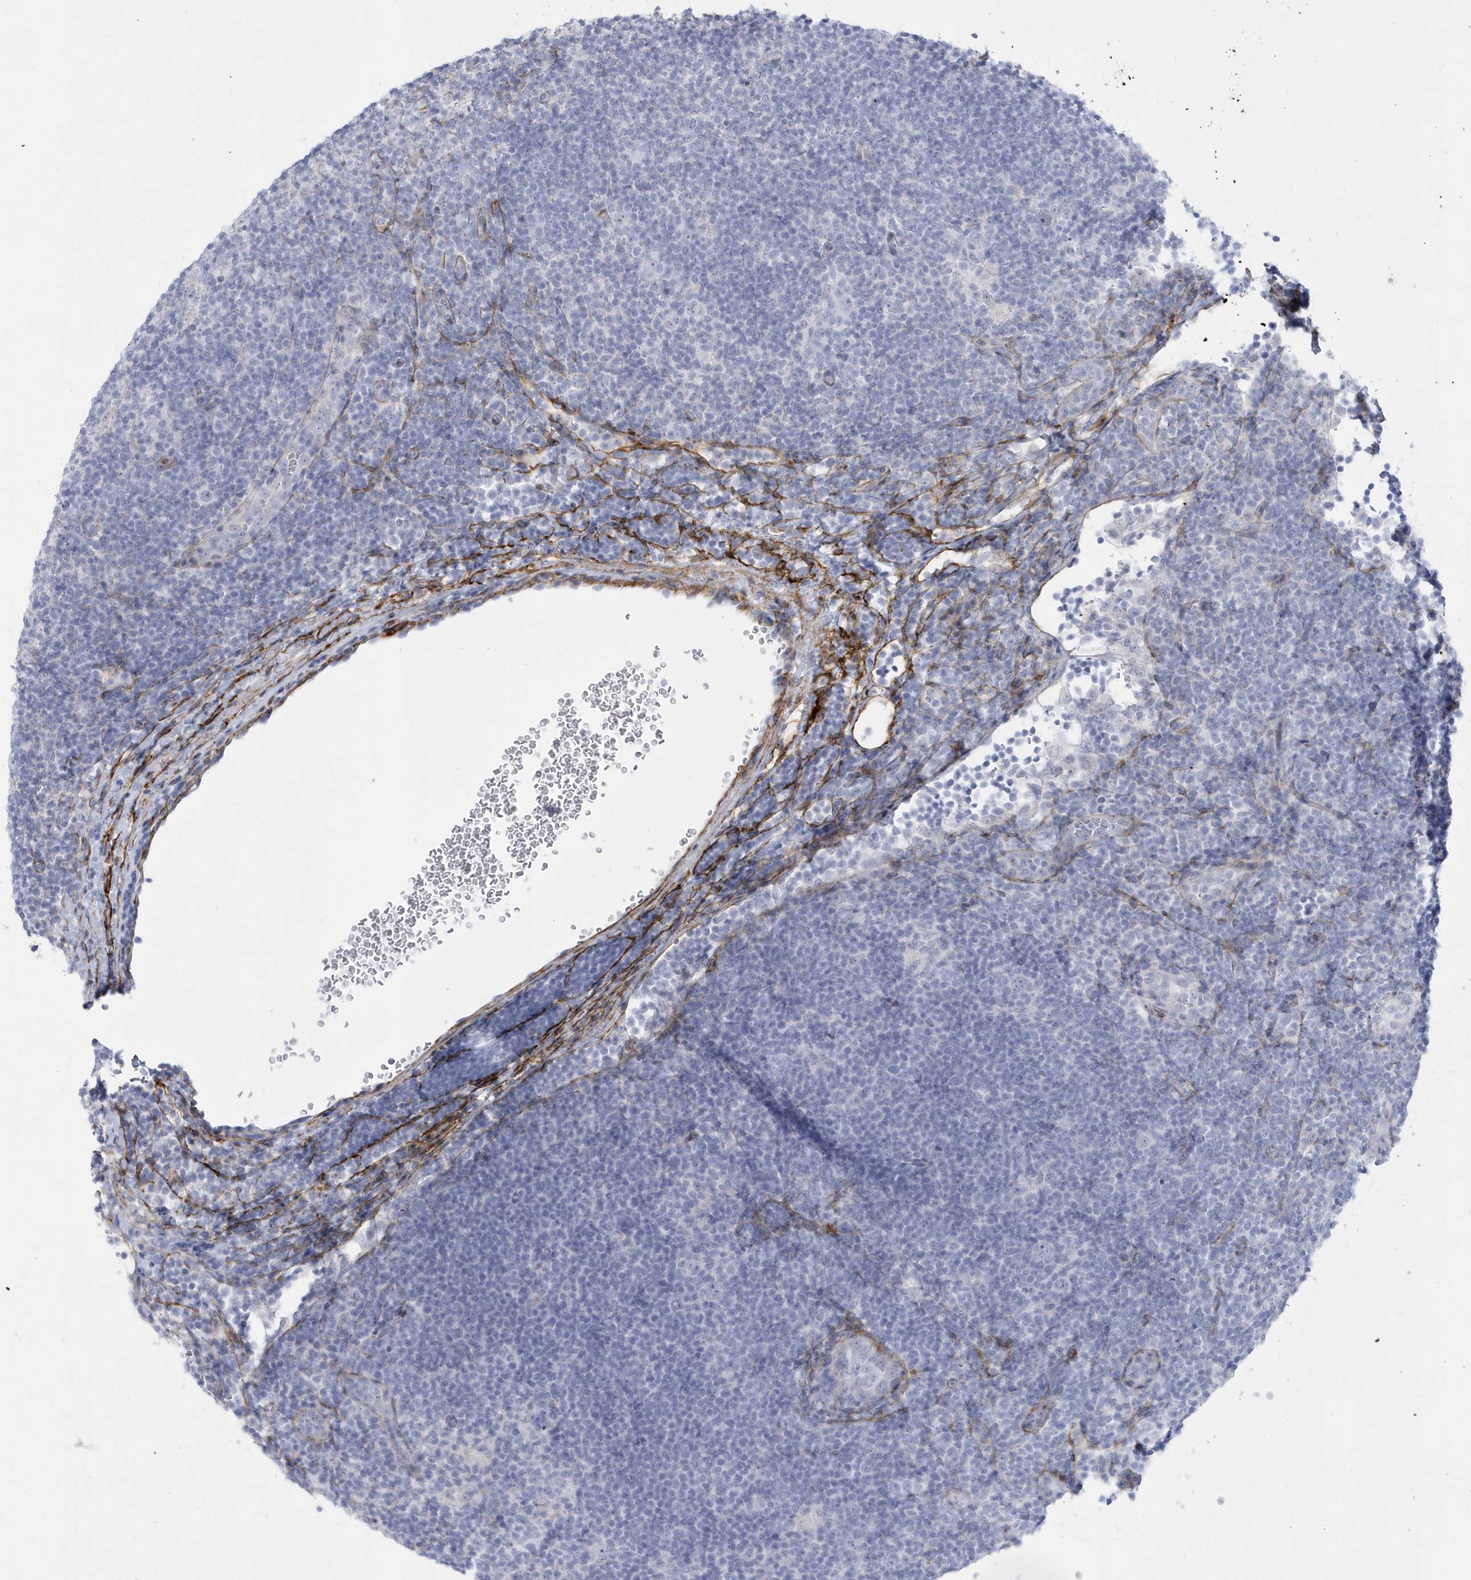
{"staining": {"intensity": "negative", "quantity": "none", "location": "none"}, "tissue": "lymphoma", "cell_type": "Tumor cells", "image_type": "cancer", "snomed": [{"axis": "morphology", "description": "Hodgkin's disease, NOS"}, {"axis": "topography", "description": "Lymph node"}], "caption": "This is an immunohistochemistry (IHC) micrograph of Hodgkin's disease. There is no positivity in tumor cells.", "gene": "WDR27", "patient": {"sex": "female", "age": 57}}